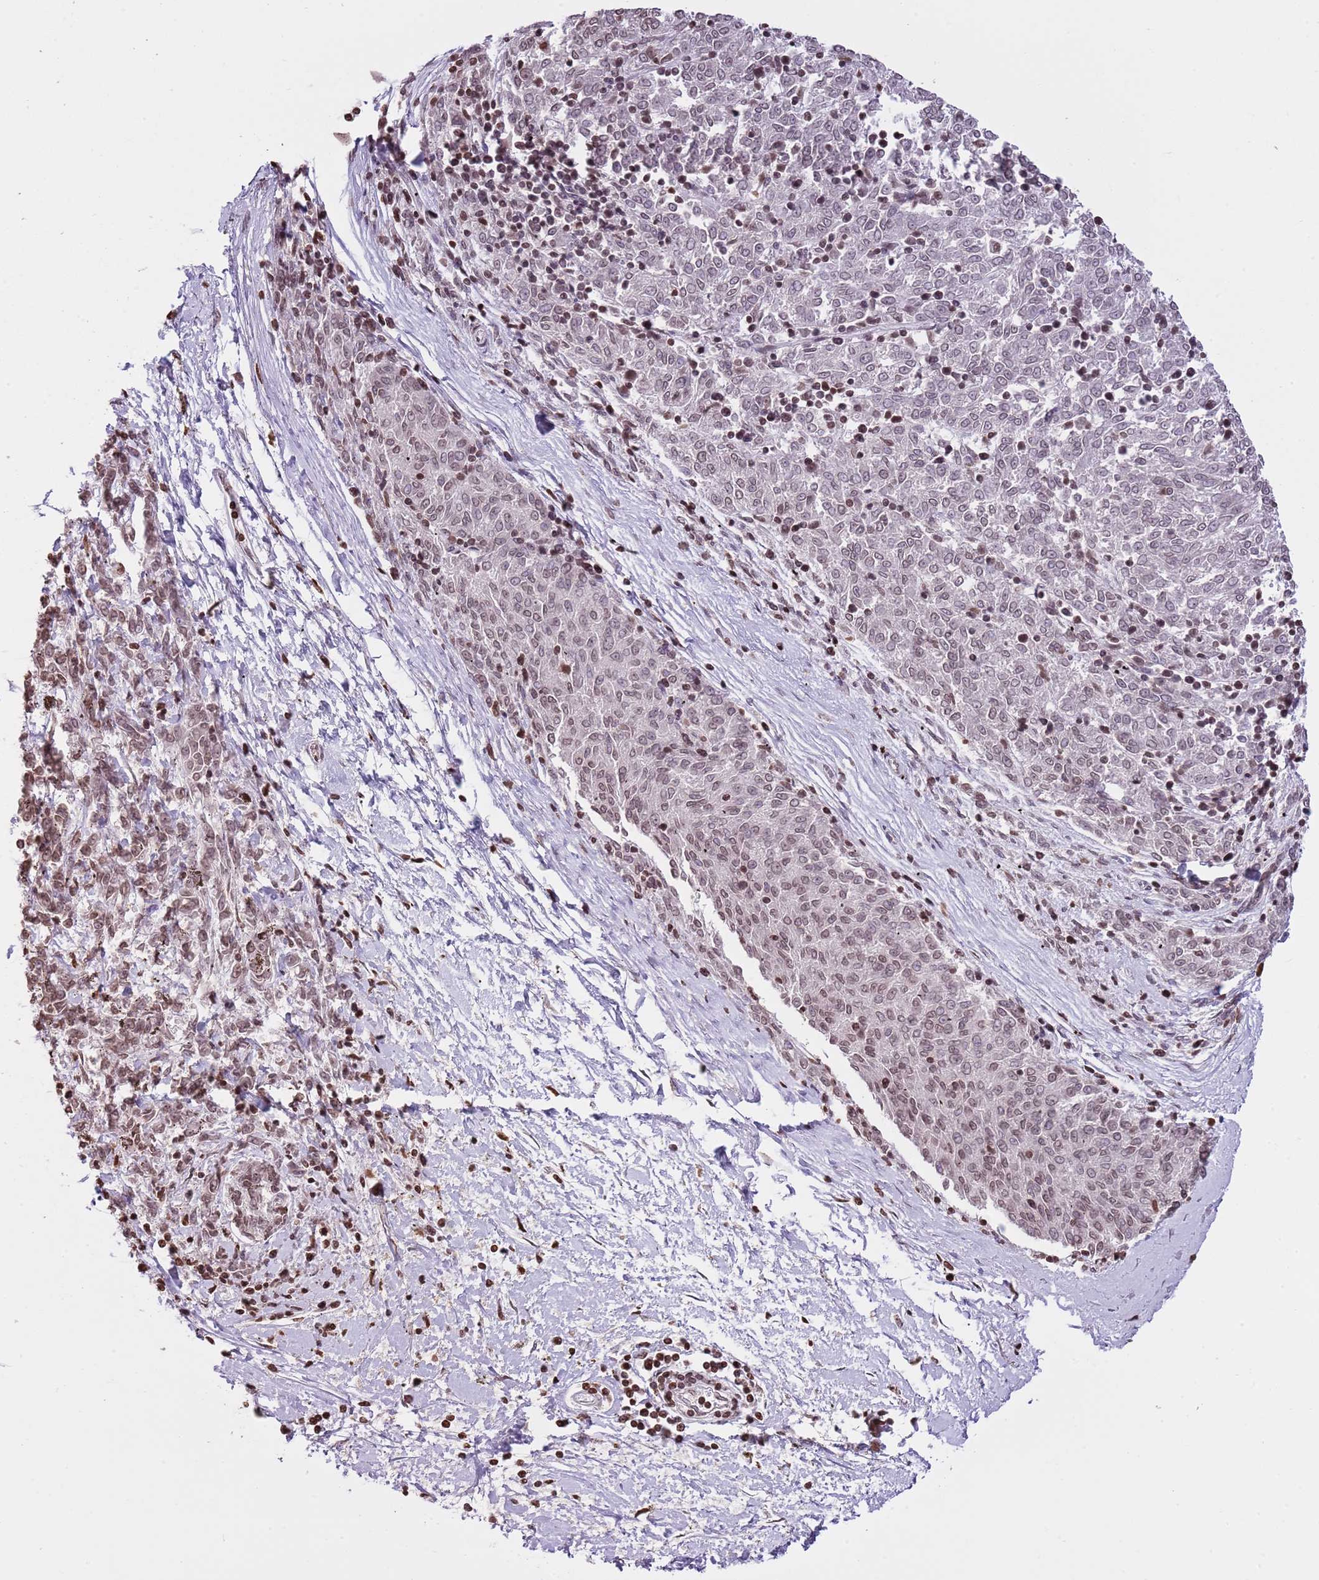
{"staining": {"intensity": "moderate", "quantity": ">75%", "location": "nuclear"}, "tissue": "melanoma", "cell_type": "Tumor cells", "image_type": "cancer", "snomed": [{"axis": "morphology", "description": "Malignant melanoma, NOS"}, {"axis": "topography", "description": "Skin"}], "caption": "The photomicrograph demonstrates immunohistochemical staining of melanoma. There is moderate nuclear staining is identified in approximately >75% of tumor cells.", "gene": "KPNA3", "patient": {"sex": "female", "age": 72}}